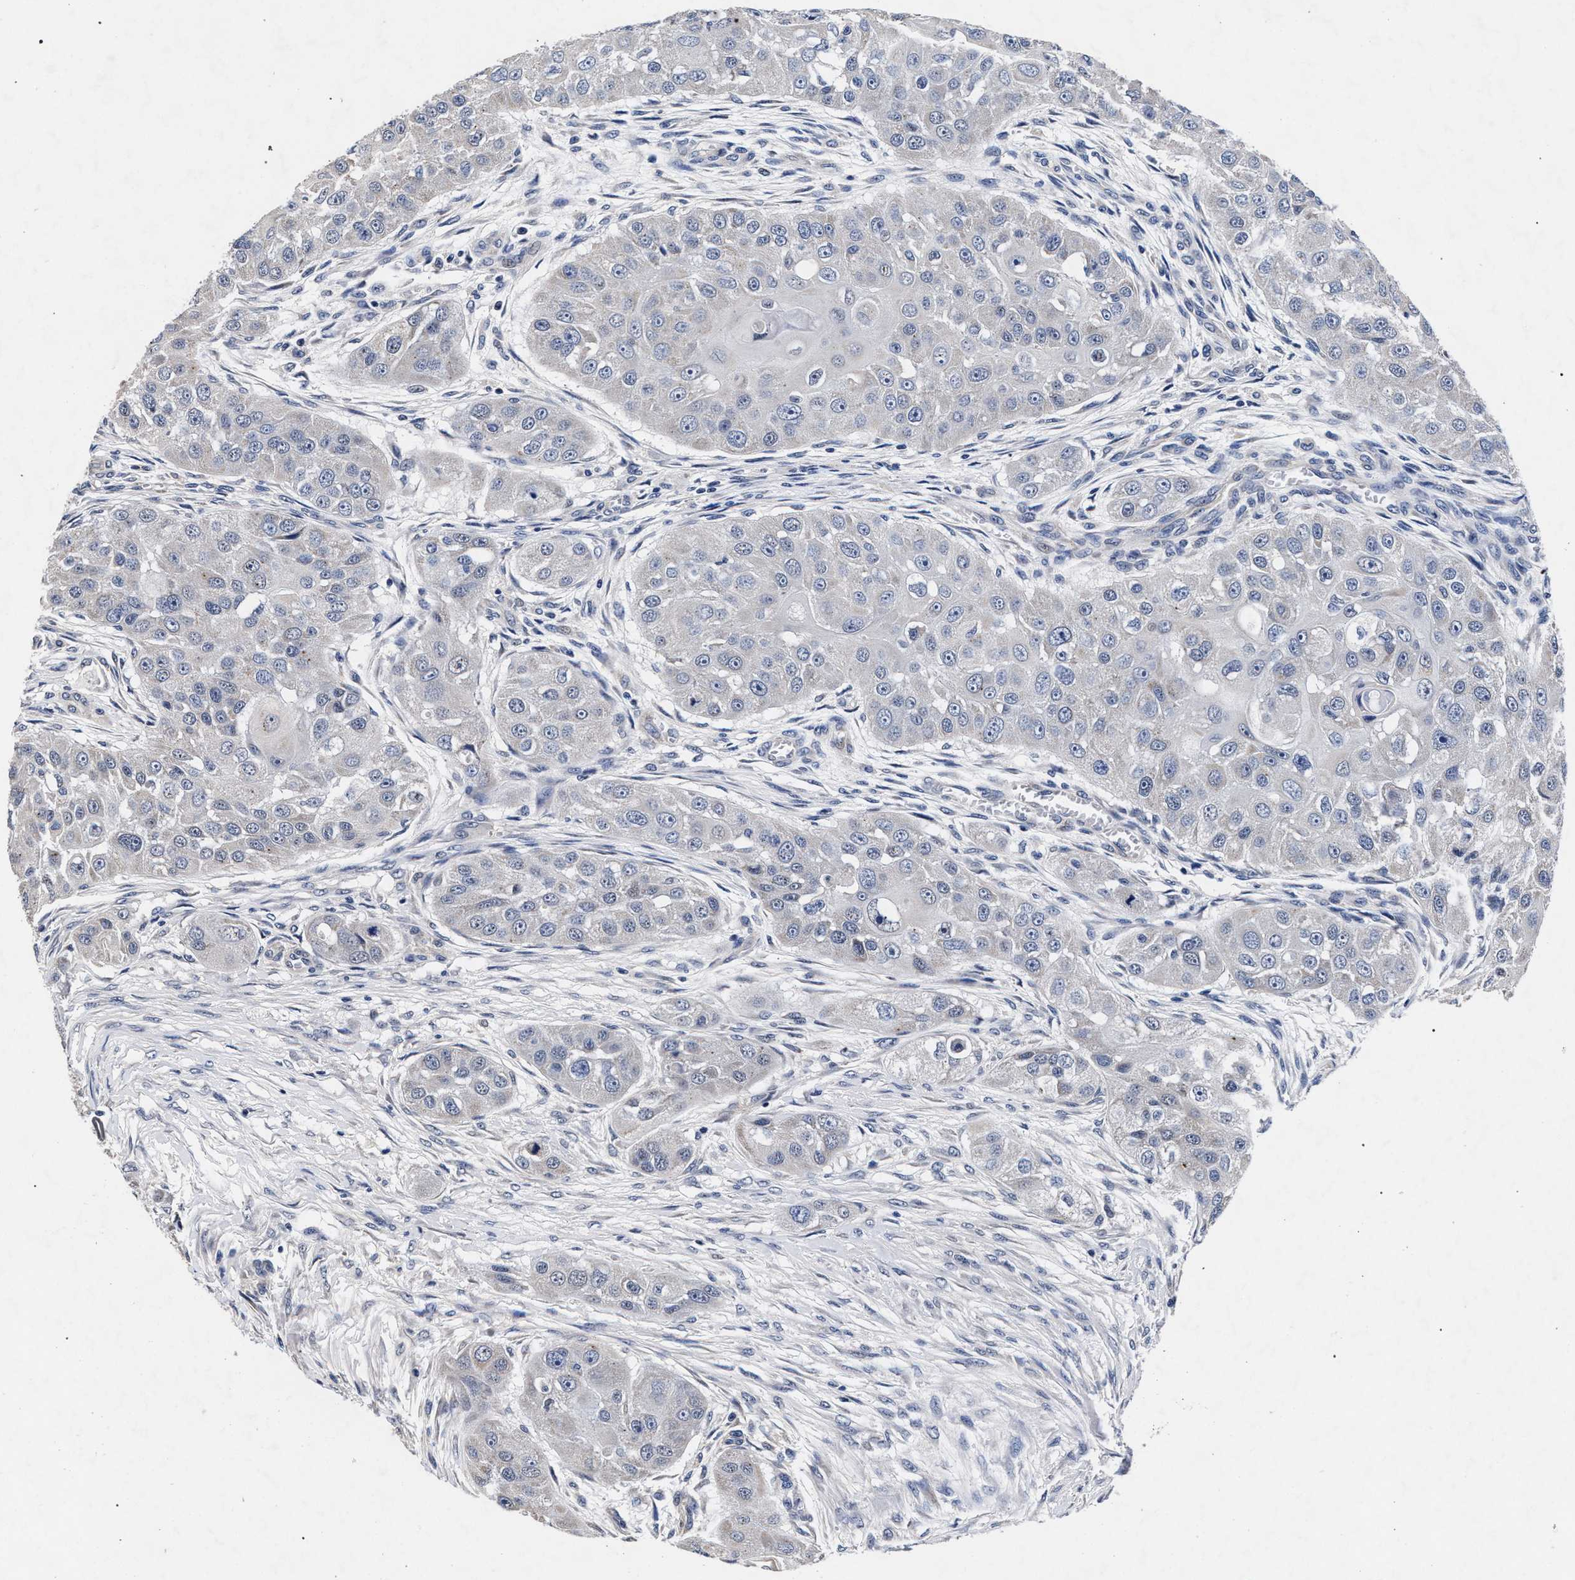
{"staining": {"intensity": "negative", "quantity": "none", "location": "none"}, "tissue": "head and neck cancer", "cell_type": "Tumor cells", "image_type": "cancer", "snomed": [{"axis": "morphology", "description": "Normal tissue, NOS"}, {"axis": "morphology", "description": "Squamous cell carcinoma, NOS"}, {"axis": "topography", "description": "Skeletal muscle"}, {"axis": "topography", "description": "Head-Neck"}], "caption": "An image of human head and neck cancer is negative for staining in tumor cells.", "gene": "CFAP95", "patient": {"sex": "male", "age": 51}}